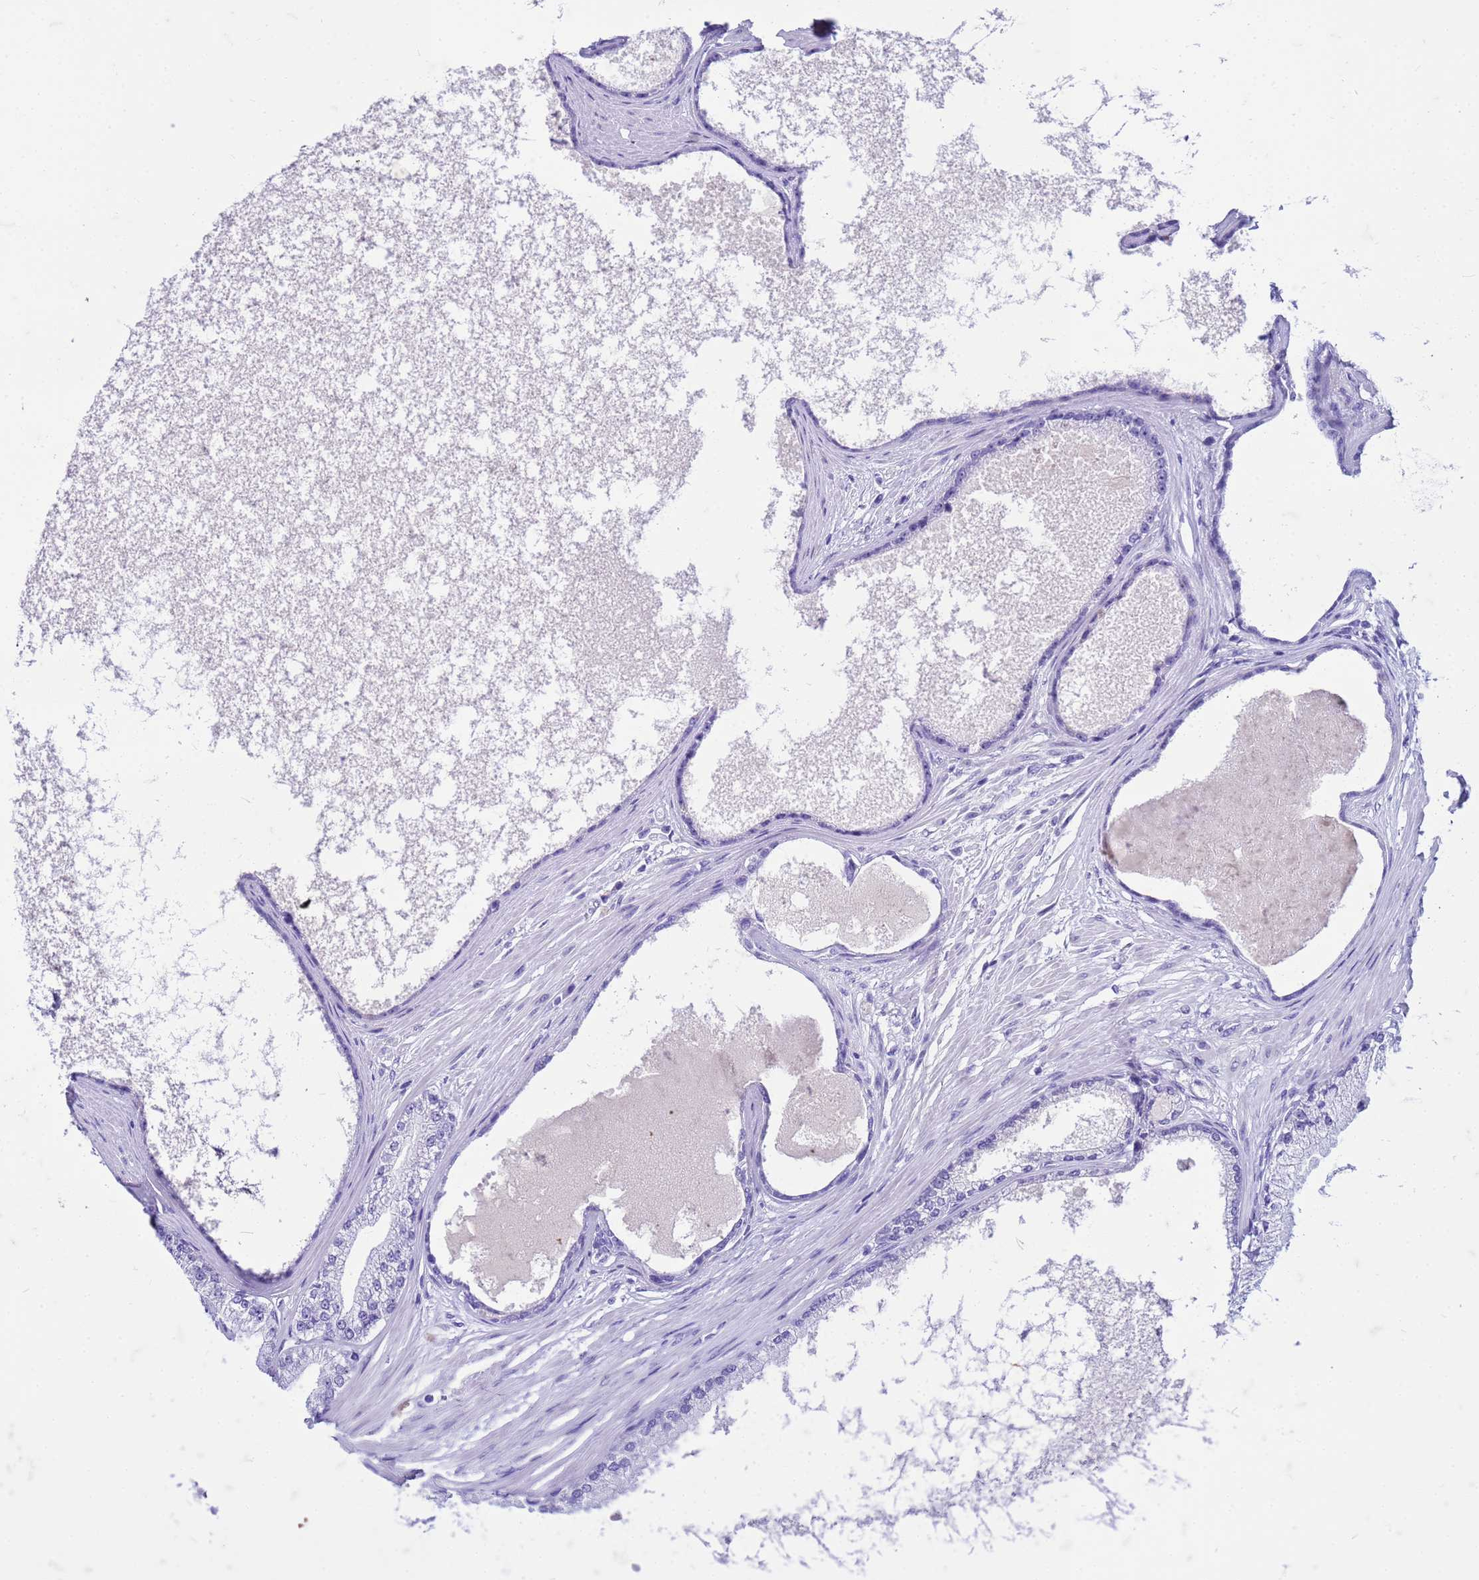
{"staining": {"intensity": "negative", "quantity": "none", "location": "none"}, "tissue": "prostate cancer", "cell_type": "Tumor cells", "image_type": "cancer", "snomed": [{"axis": "morphology", "description": "Adenocarcinoma, Low grade"}, {"axis": "topography", "description": "Prostate"}], "caption": "Photomicrograph shows no protein expression in tumor cells of prostate adenocarcinoma (low-grade) tissue.", "gene": "CFAP100", "patient": {"sex": "male", "age": 63}}